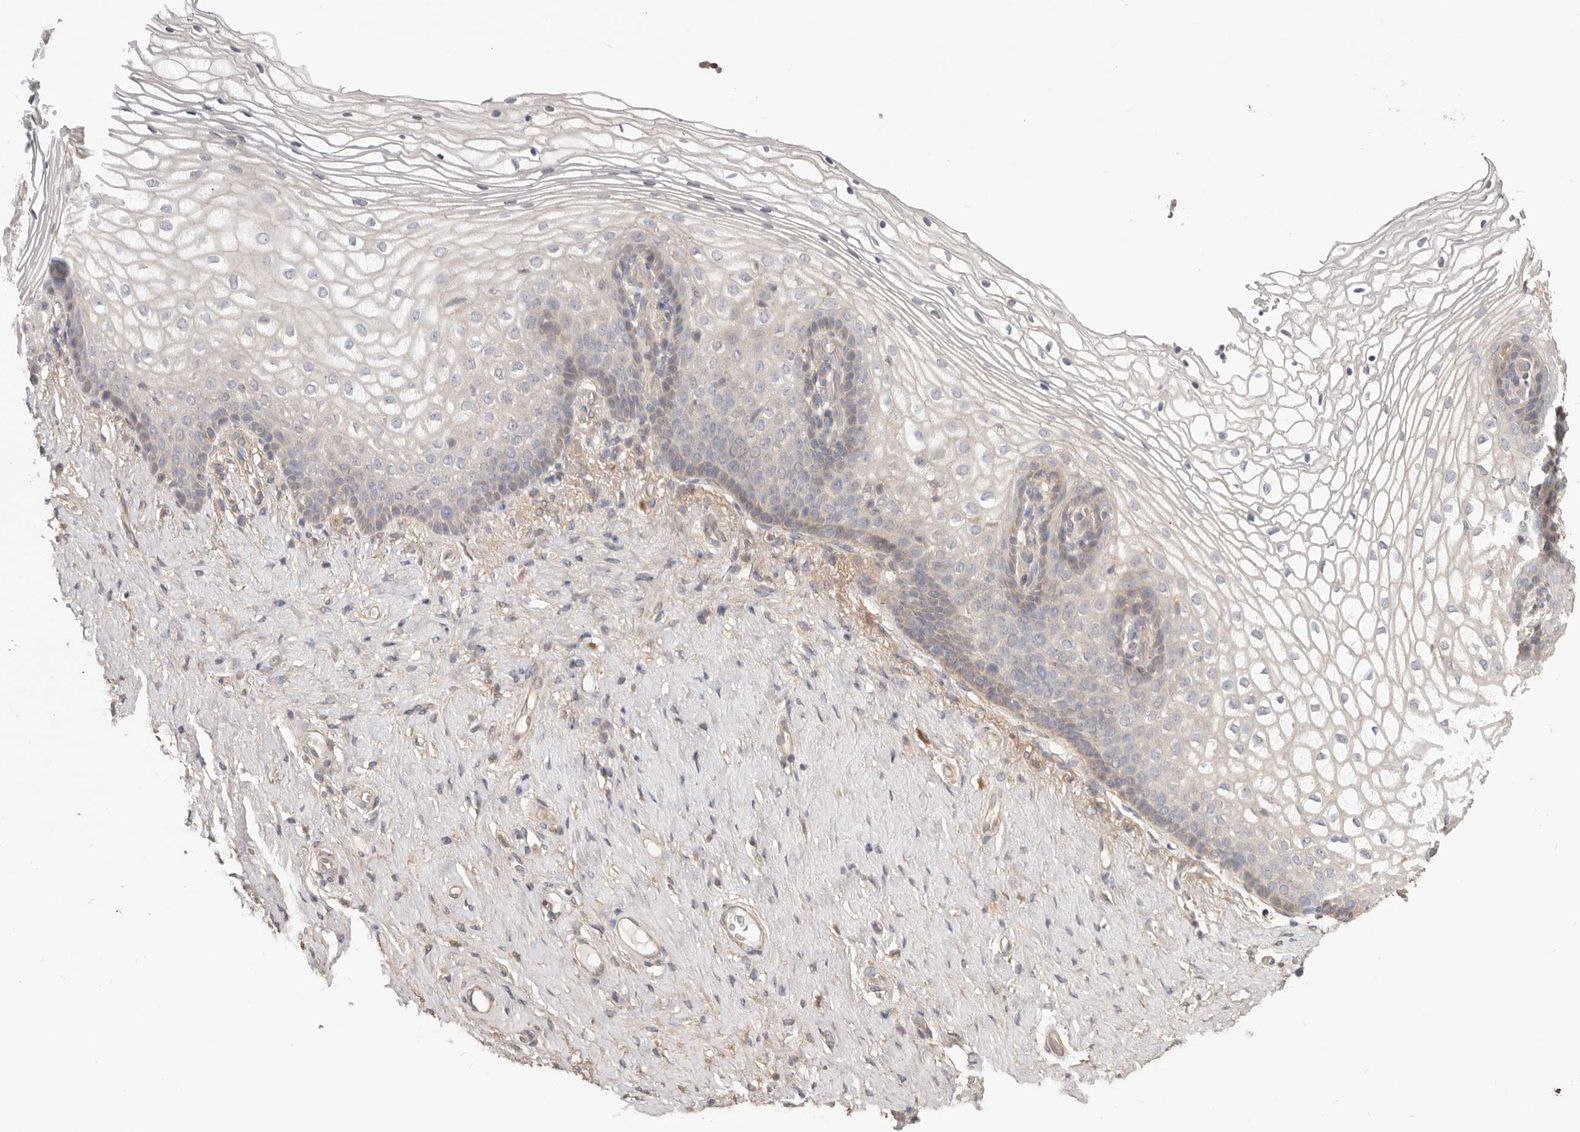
{"staining": {"intensity": "weak", "quantity": "<25%", "location": "cytoplasmic/membranous"}, "tissue": "vagina", "cell_type": "Squamous epithelial cells", "image_type": "normal", "snomed": [{"axis": "morphology", "description": "Normal tissue, NOS"}, {"axis": "topography", "description": "Vagina"}], "caption": "High magnification brightfield microscopy of normal vagina stained with DAB (brown) and counterstained with hematoxylin (blue): squamous epithelial cells show no significant positivity.", "gene": "LRP6", "patient": {"sex": "female", "age": 60}}